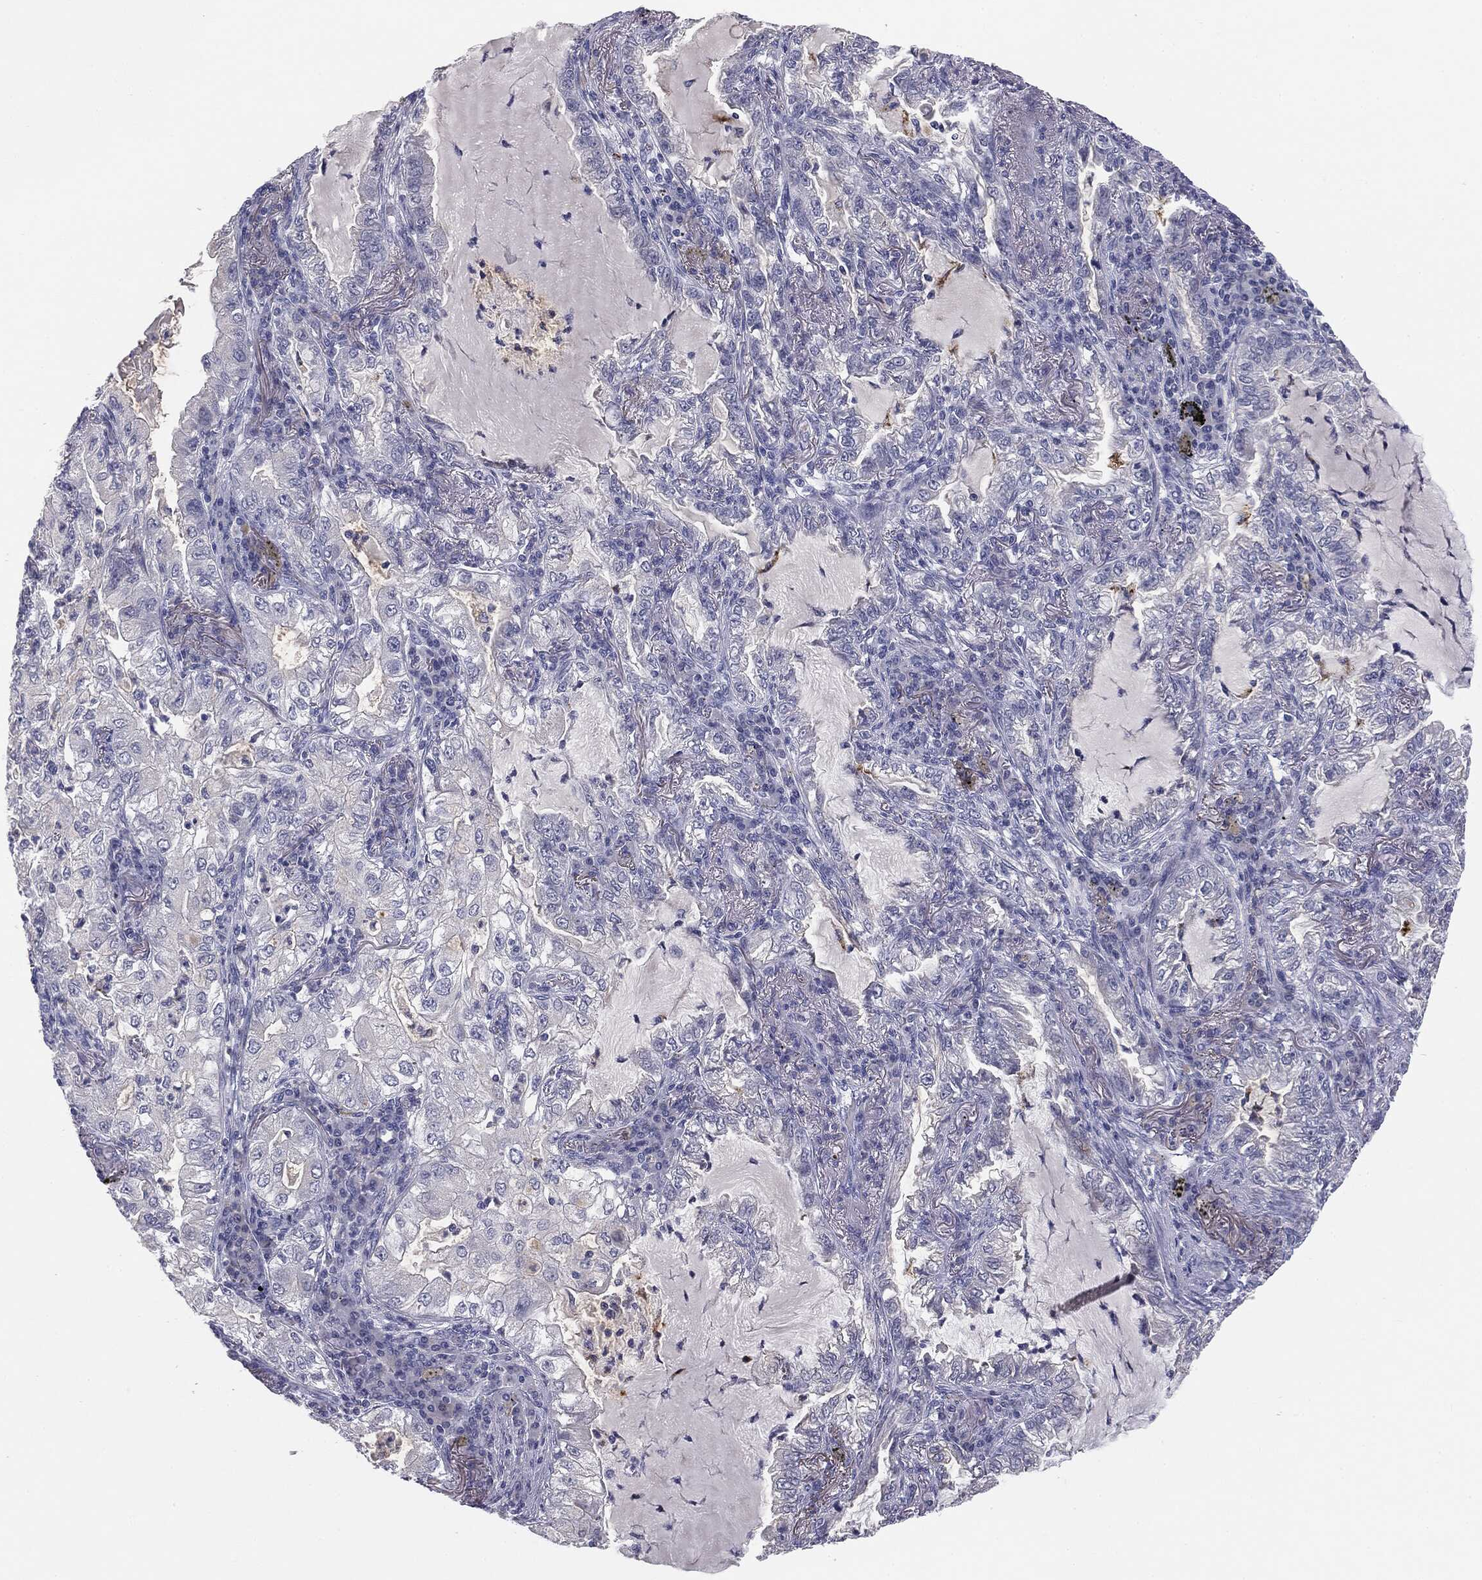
{"staining": {"intensity": "negative", "quantity": "none", "location": "none"}, "tissue": "lung cancer", "cell_type": "Tumor cells", "image_type": "cancer", "snomed": [{"axis": "morphology", "description": "Adenocarcinoma, NOS"}, {"axis": "topography", "description": "Lung"}], "caption": "Immunohistochemistry micrograph of human lung cancer (adenocarcinoma) stained for a protein (brown), which shows no staining in tumor cells.", "gene": "MUC1", "patient": {"sex": "female", "age": 73}}